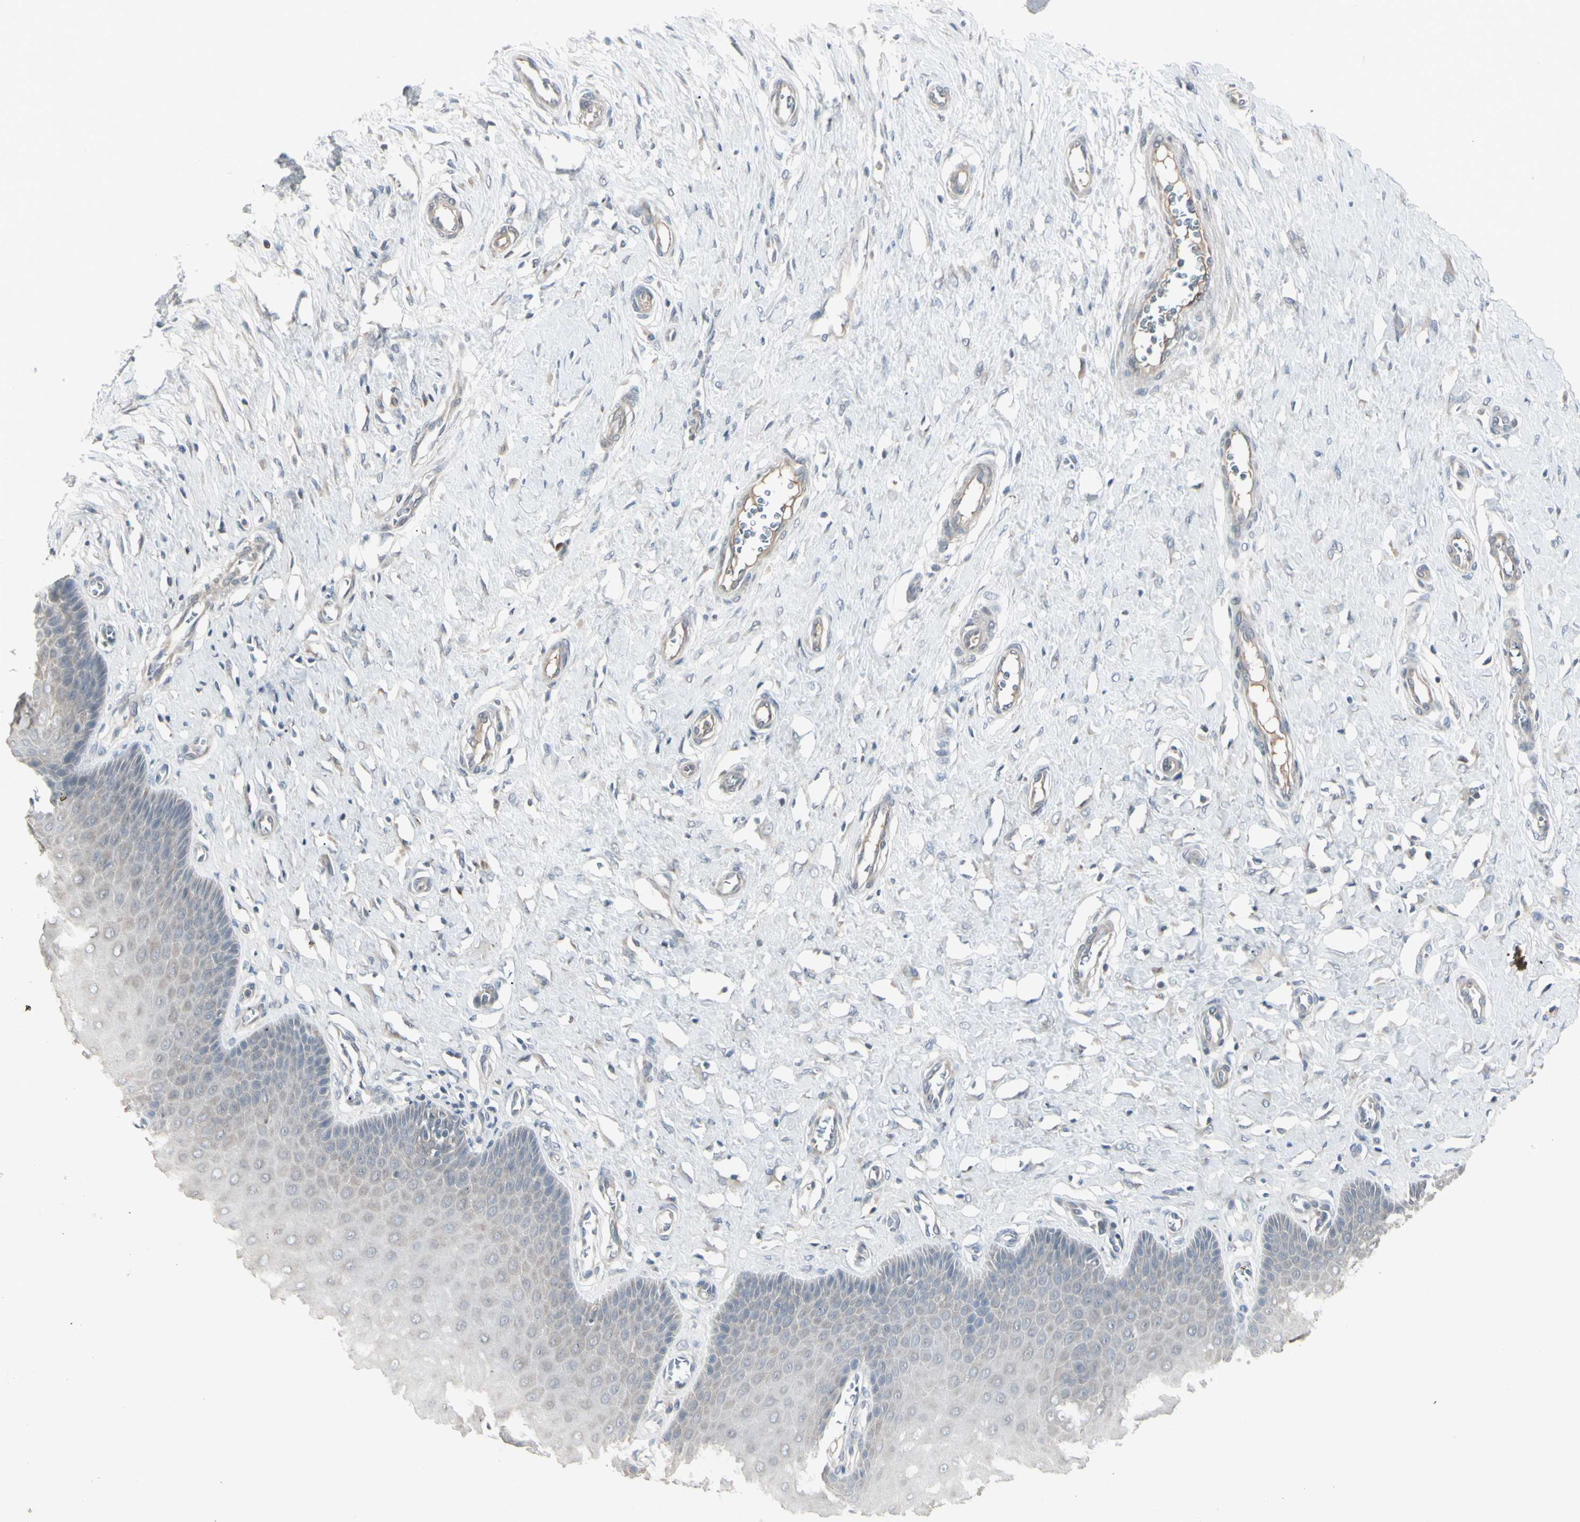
{"staining": {"intensity": "weak", "quantity": ">75%", "location": "cytoplasmic/membranous"}, "tissue": "cervix", "cell_type": "Glandular cells", "image_type": "normal", "snomed": [{"axis": "morphology", "description": "Normal tissue, NOS"}, {"axis": "topography", "description": "Cervix"}], "caption": "Immunohistochemistry (IHC) (DAB (3,3'-diaminobenzidine)) staining of benign human cervix reveals weak cytoplasmic/membranous protein expression in about >75% of glandular cells. The staining is performed using DAB brown chromogen to label protein expression. The nuclei are counter-stained blue using hematoxylin.", "gene": "PIAS4", "patient": {"sex": "female", "age": 55}}